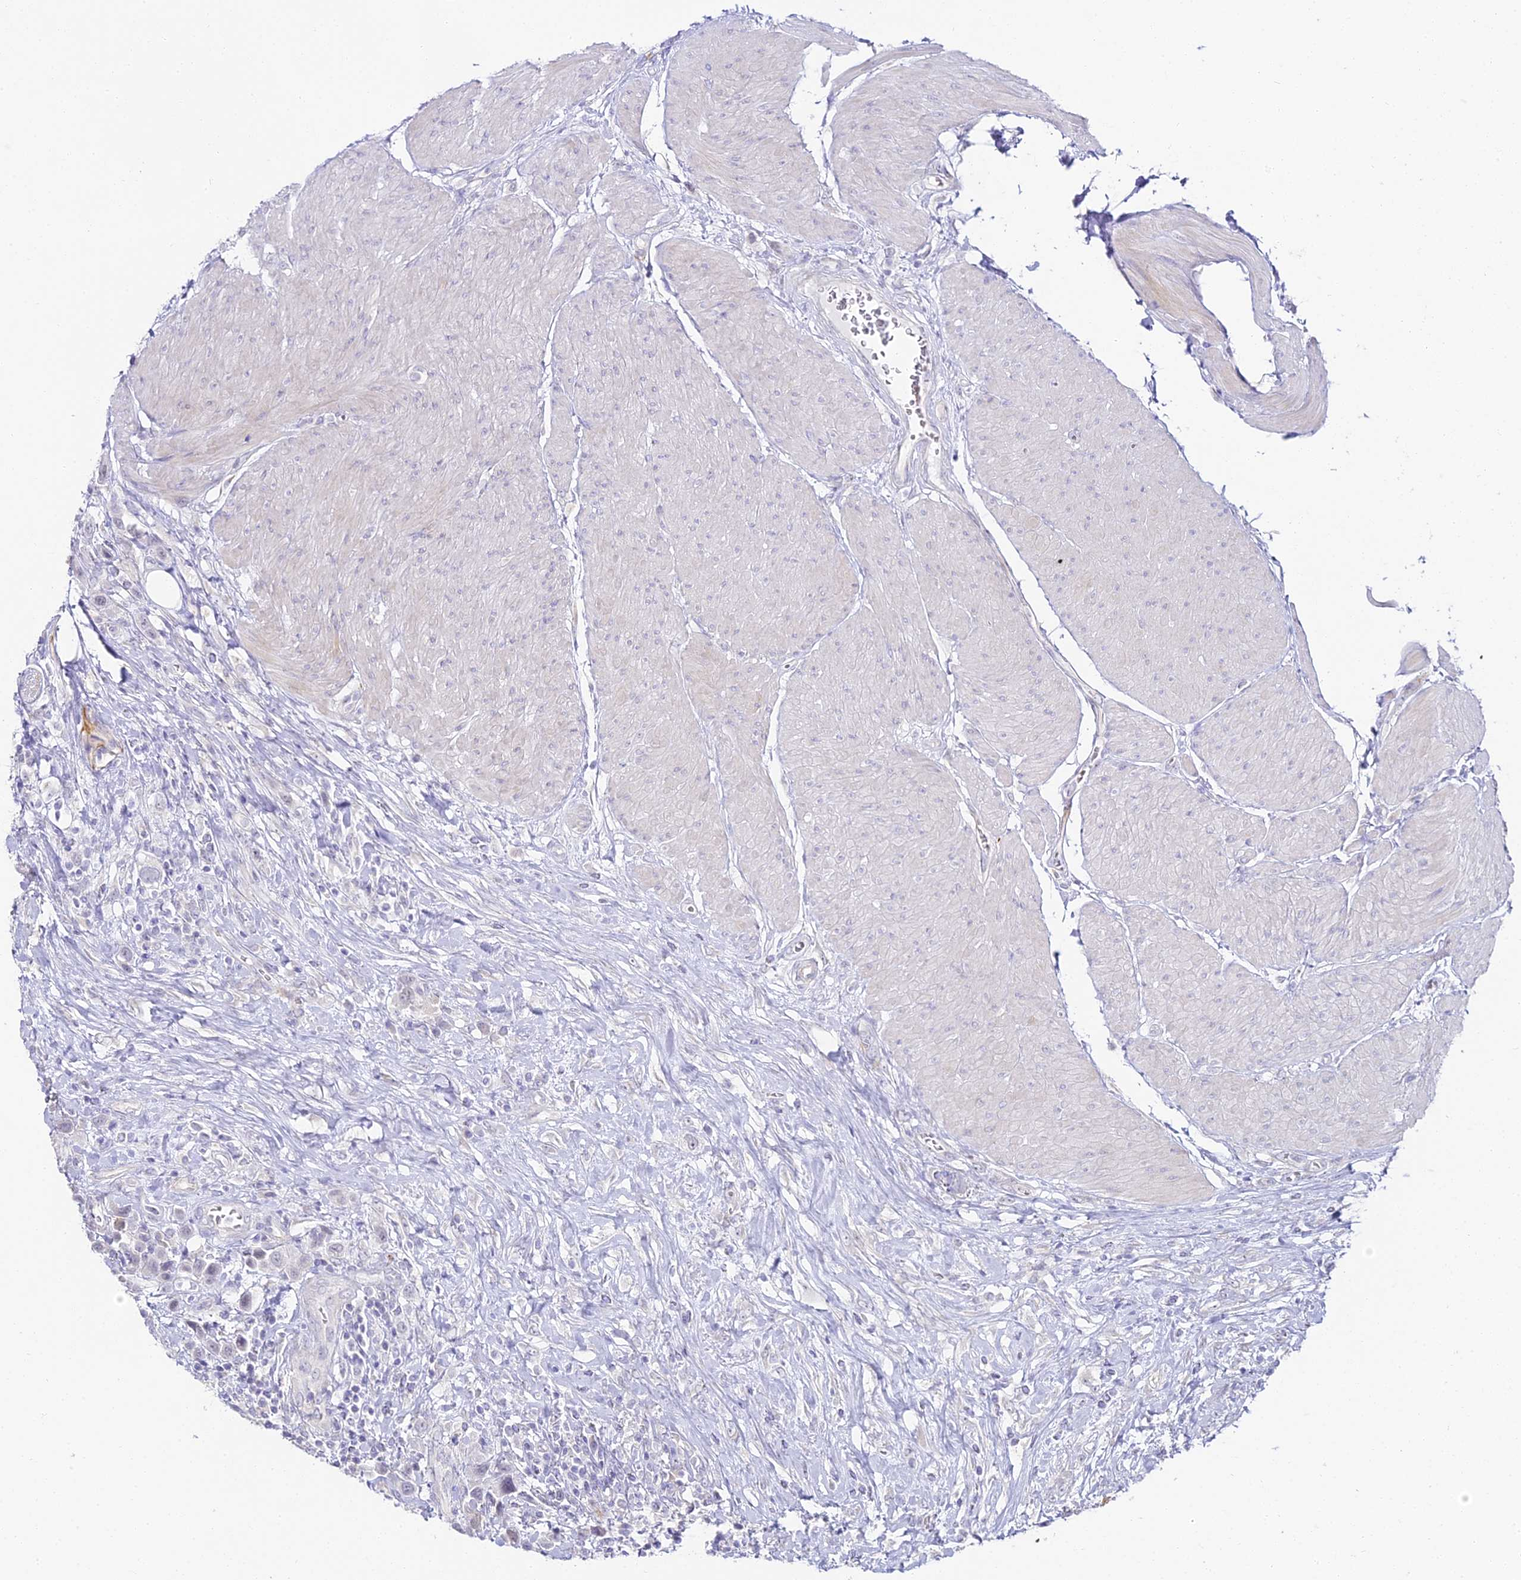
{"staining": {"intensity": "negative", "quantity": "none", "location": "none"}, "tissue": "urothelial cancer", "cell_type": "Tumor cells", "image_type": "cancer", "snomed": [{"axis": "morphology", "description": "Urothelial carcinoma, High grade"}, {"axis": "topography", "description": "Urinary bladder"}], "caption": "Photomicrograph shows no significant protein expression in tumor cells of urothelial cancer.", "gene": "ALPG", "patient": {"sex": "male", "age": 50}}